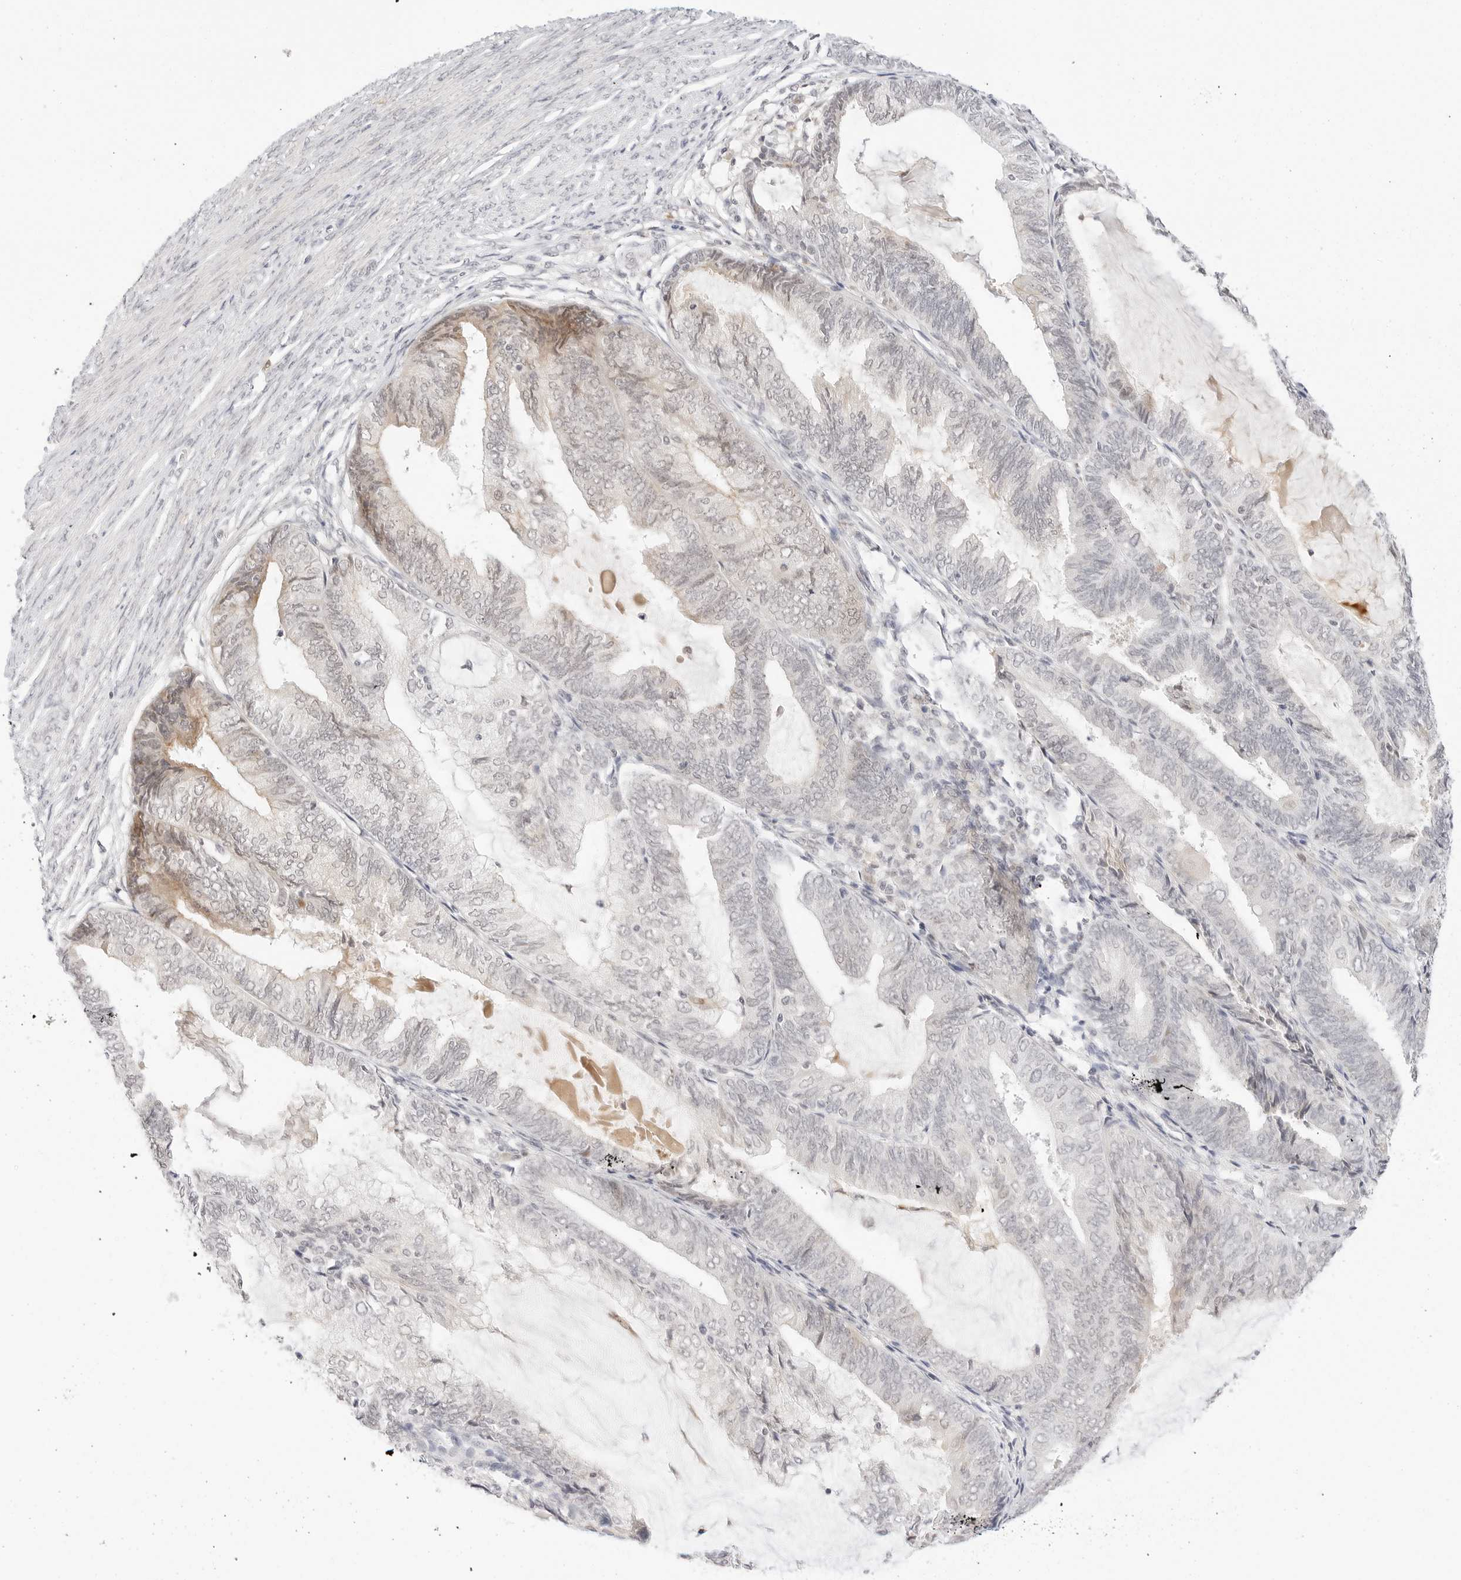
{"staining": {"intensity": "moderate", "quantity": "<25%", "location": "cytoplasmic/membranous"}, "tissue": "endometrial cancer", "cell_type": "Tumor cells", "image_type": "cancer", "snomed": [{"axis": "morphology", "description": "Adenocarcinoma, NOS"}, {"axis": "topography", "description": "Endometrium"}], "caption": "This is an image of IHC staining of adenocarcinoma (endometrial), which shows moderate positivity in the cytoplasmic/membranous of tumor cells.", "gene": "XKR4", "patient": {"sex": "female", "age": 81}}